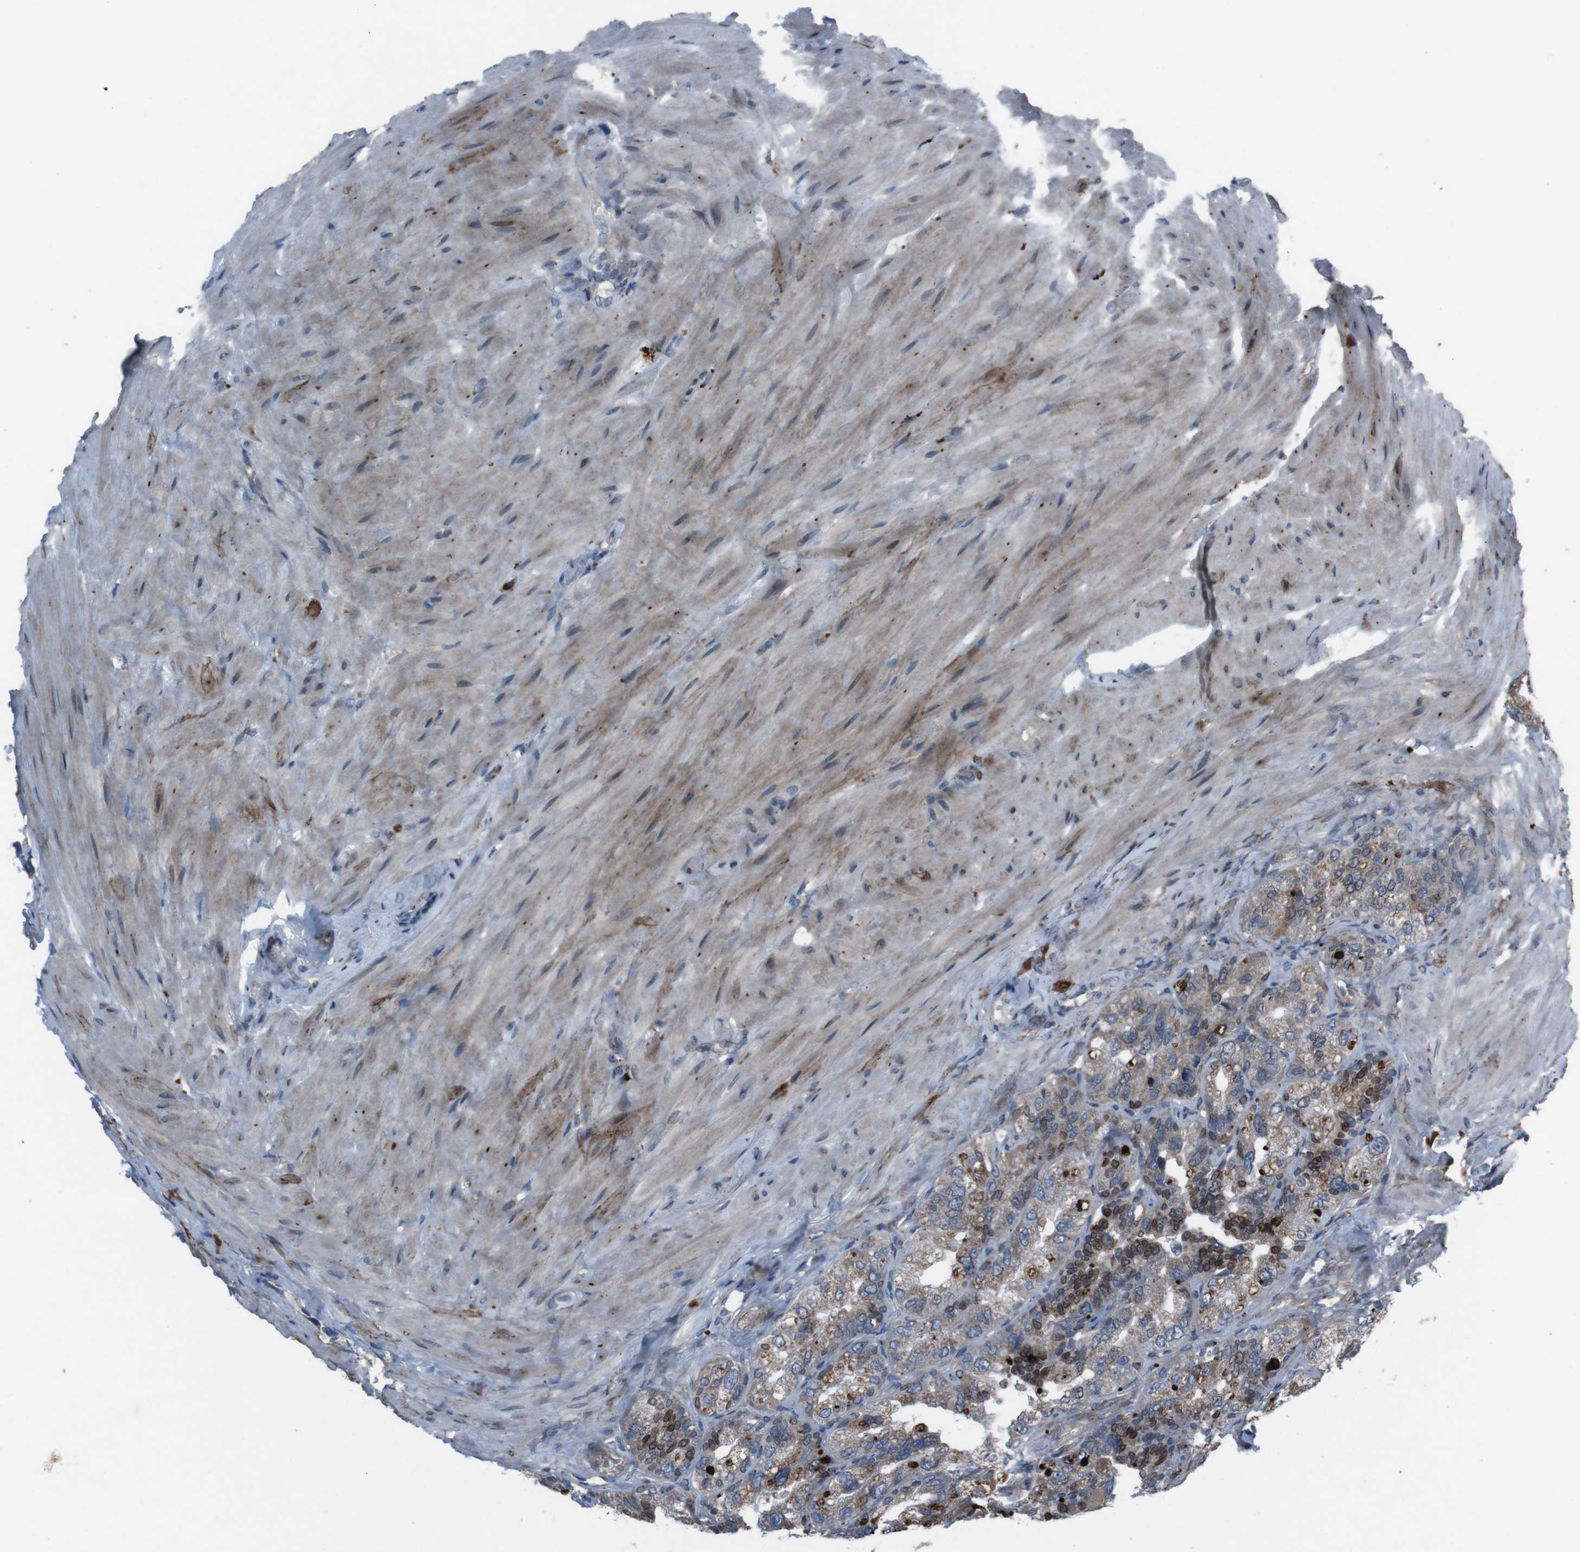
{"staining": {"intensity": "moderate", "quantity": ">75%", "location": "cytoplasmic/membranous,nuclear"}, "tissue": "seminal vesicle", "cell_type": "Glandular cells", "image_type": "normal", "snomed": [{"axis": "morphology", "description": "Normal tissue, NOS"}, {"axis": "topography", "description": "Seminal veicle"}], "caption": "Protein expression by immunohistochemistry (IHC) reveals moderate cytoplasmic/membranous,nuclear positivity in about >75% of glandular cells in unremarkable seminal vesicle.", "gene": "EFNA5", "patient": {"sex": "male", "age": 68}}